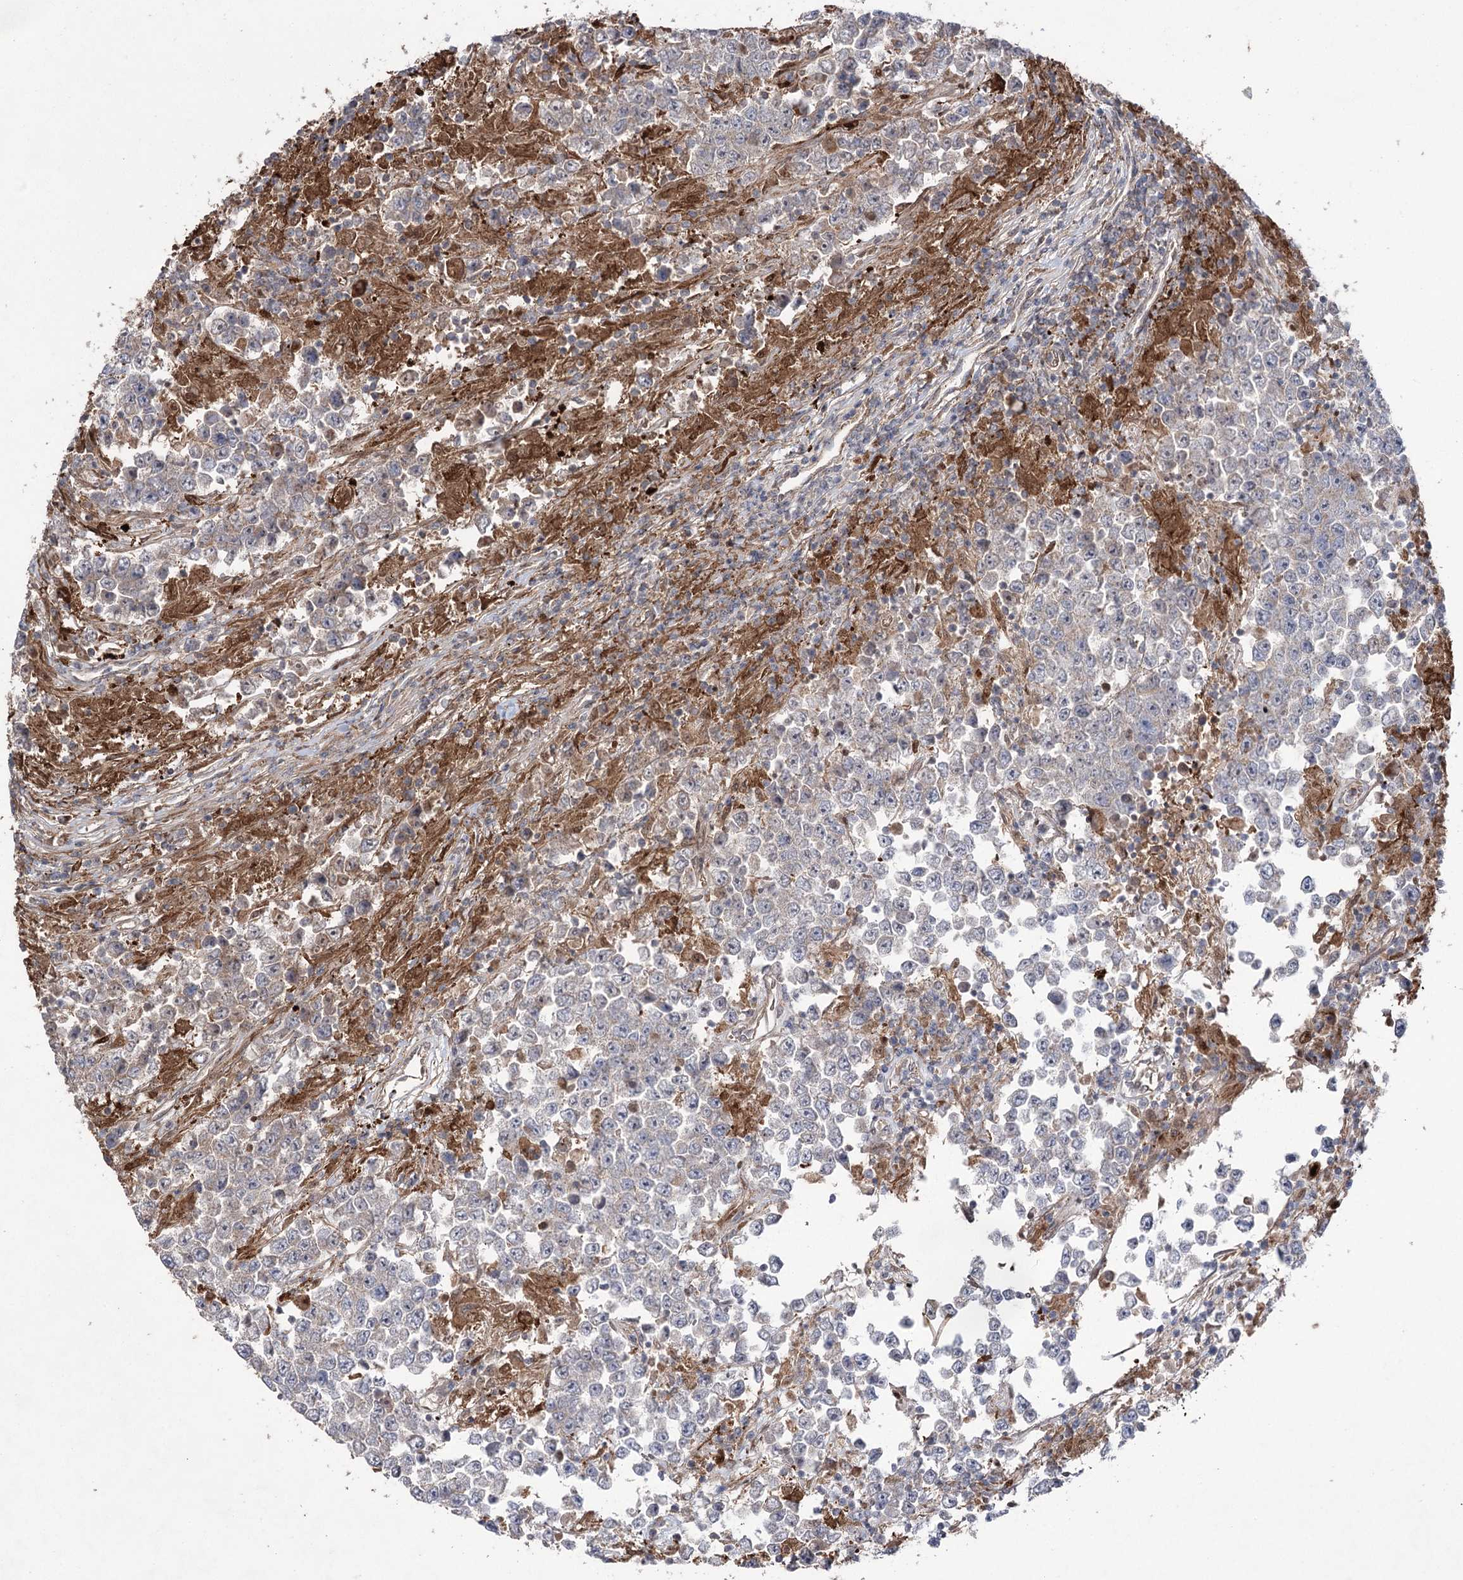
{"staining": {"intensity": "weak", "quantity": "<25%", "location": "cytoplasmic/membranous"}, "tissue": "testis cancer", "cell_type": "Tumor cells", "image_type": "cancer", "snomed": [{"axis": "morphology", "description": "Normal tissue, NOS"}, {"axis": "morphology", "description": "Urothelial carcinoma, High grade"}, {"axis": "morphology", "description": "Seminoma, NOS"}, {"axis": "morphology", "description": "Carcinoma, Embryonal, NOS"}, {"axis": "topography", "description": "Urinary bladder"}, {"axis": "topography", "description": "Testis"}], "caption": "Immunohistochemical staining of embryonal carcinoma (testis) exhibits no significant expression in tumor cells.", "gene": "OTUD1", "patient": {"sex": "male", "age": 41}}